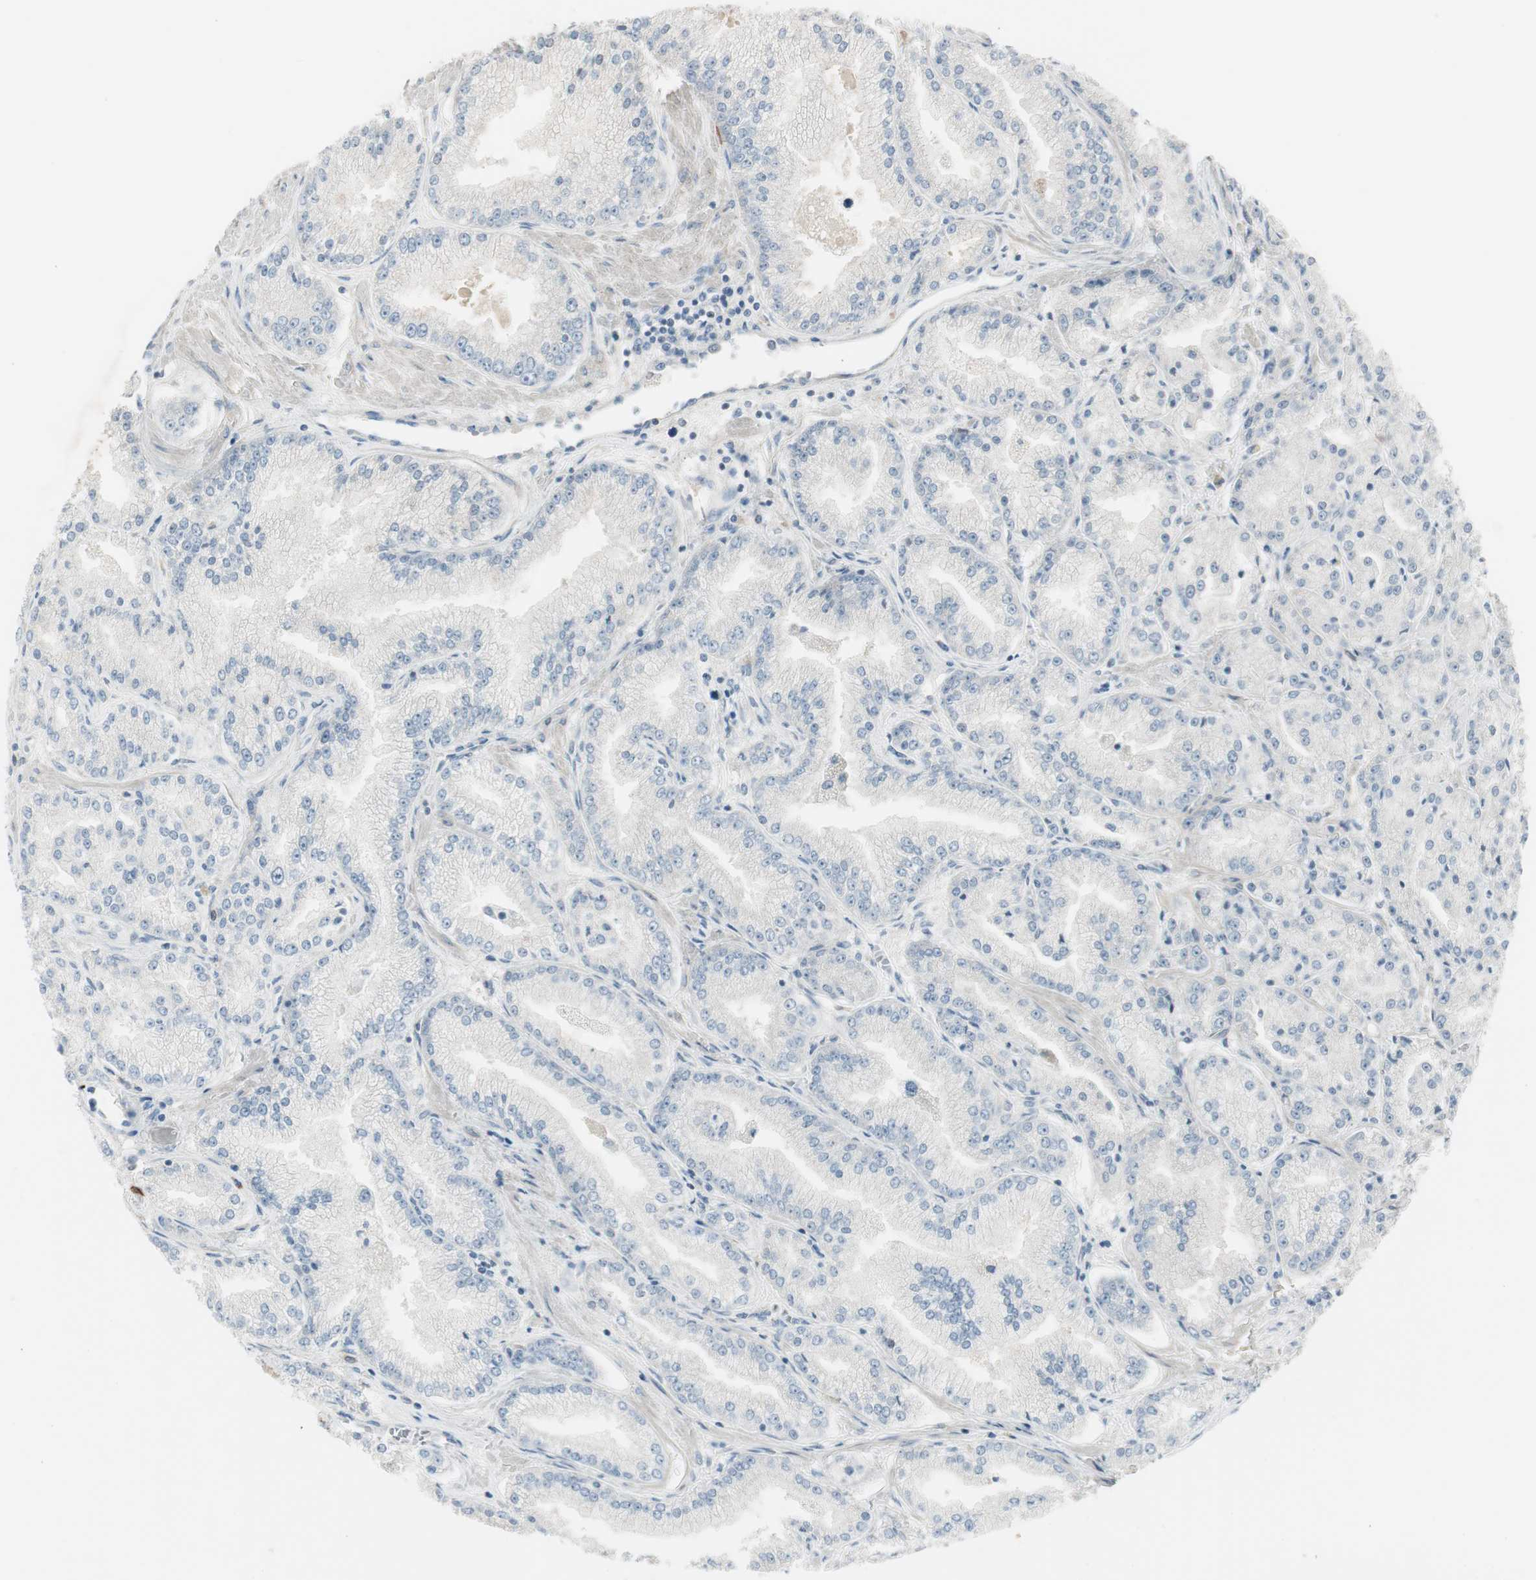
{"staining": {"intensity": "negative", "quantity": "none", "location": "none"}, "tissue": "prostate cancer", "cell_type": "Tumor cells", "image_type": "cancer", "snomed": [{"axis": "morphology", "description": "Adenocarcinoma, High grade"}, {"axis": "topography", "description": "Prostate"}], "caption": "Immunohistochemical staining of human prostate cancer (high-grade adenocarcinoma) demonstrates no significant positivity in tumor cells.", "gene": "MAPRE3", "patient": {"sex": "male", "age": 61}}